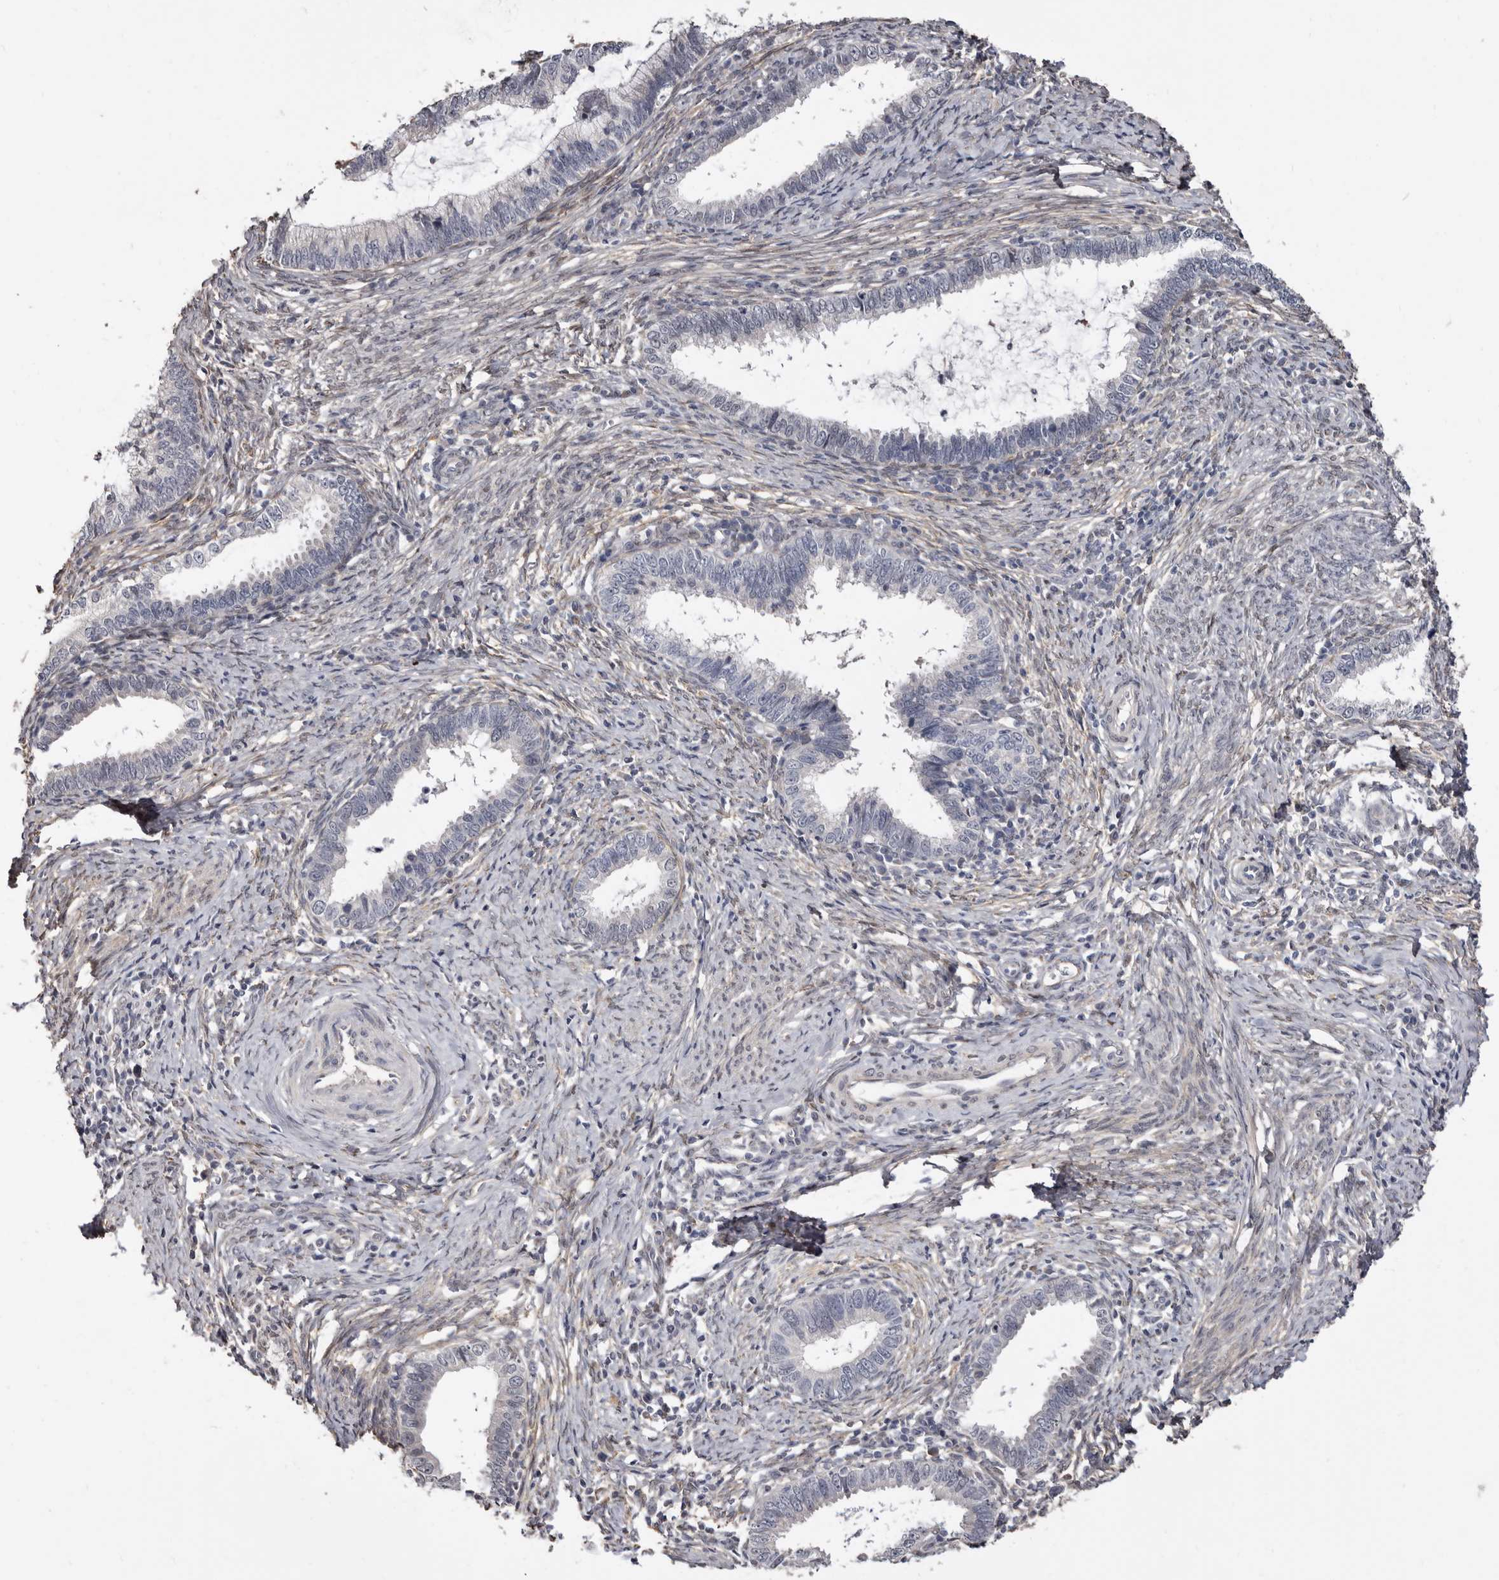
{"staining": {"intensity": "negative", "quantity": "none", "location": "none"}, "tissue": "cervical cancer", "cell_type": "Tumor cells", "image_type": "cancer", "snomed": [{"axis": "morphology", "description": "Adenocarcinoma, NOS"}, {"axis": "topography", "description": "Cervix"}], "caption": "There is no significant positivity in tumor cells of cervical cancer (adenocarcinoma).", "gene": "KHDRBS2", "patient": {"sex": "female", "age": 36}}